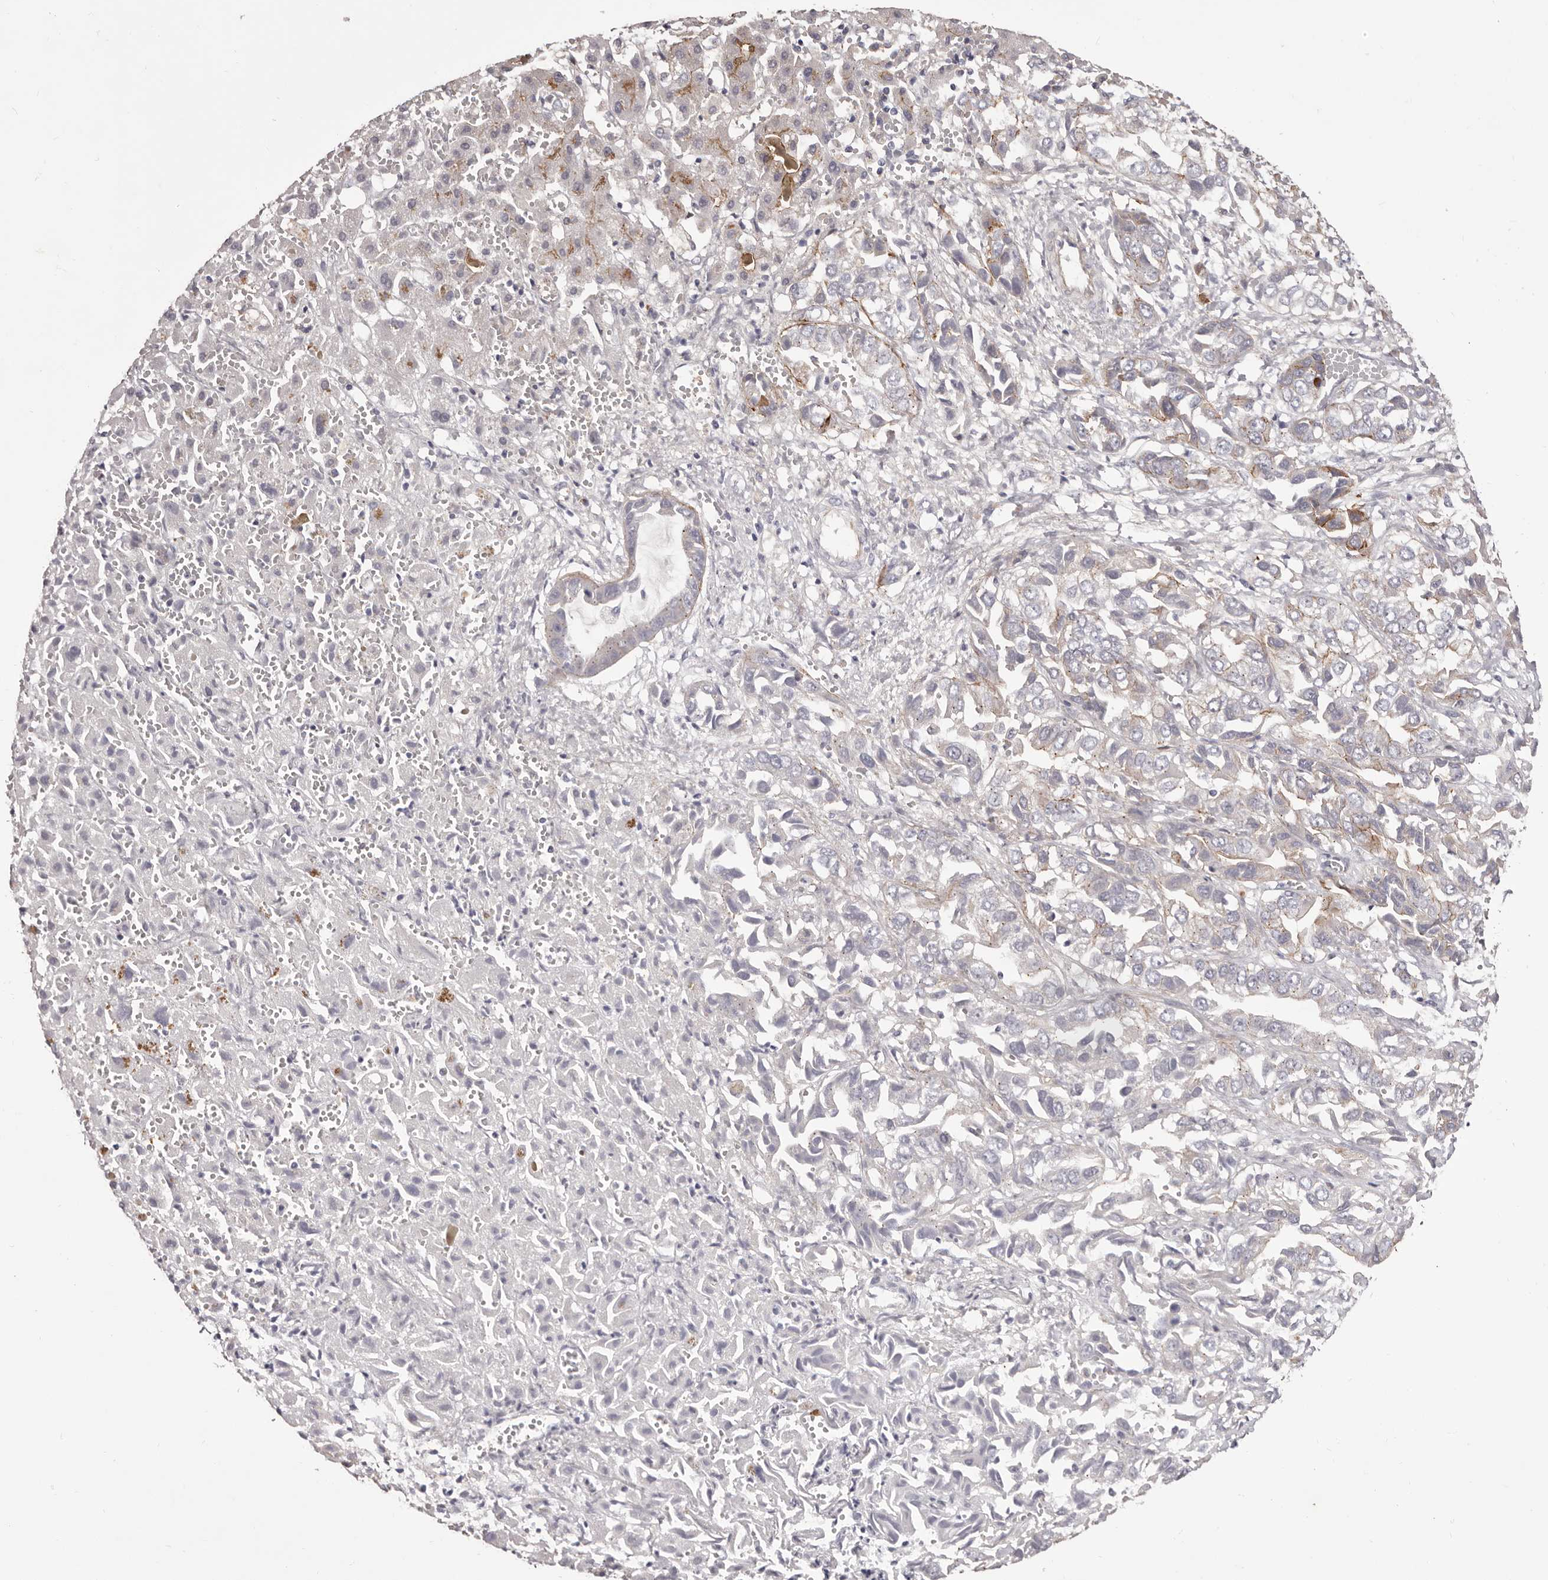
{"staining": {"intensity": "moderate", "quantity": "<25%", "location": "cytoplasmic/membranous"}, "tissue": "liver cancer", "cell_type": "Tumor cells", "image_type": "cancer", "snomed": [{"axis": "morphology", "description": "Cholangiocarcinoma"}, {"axis": "topography", "description": "Liver"}], "caption": "This micrograph demonstrates immunohistochemistry (IHC) staining of liver cholangiocarcinoma, with low moderate cytoplasmic/membranous expression in about <25% of tumor cells.", "gene": "PEG10", "patient": {"sex": "female", "age": 52}}